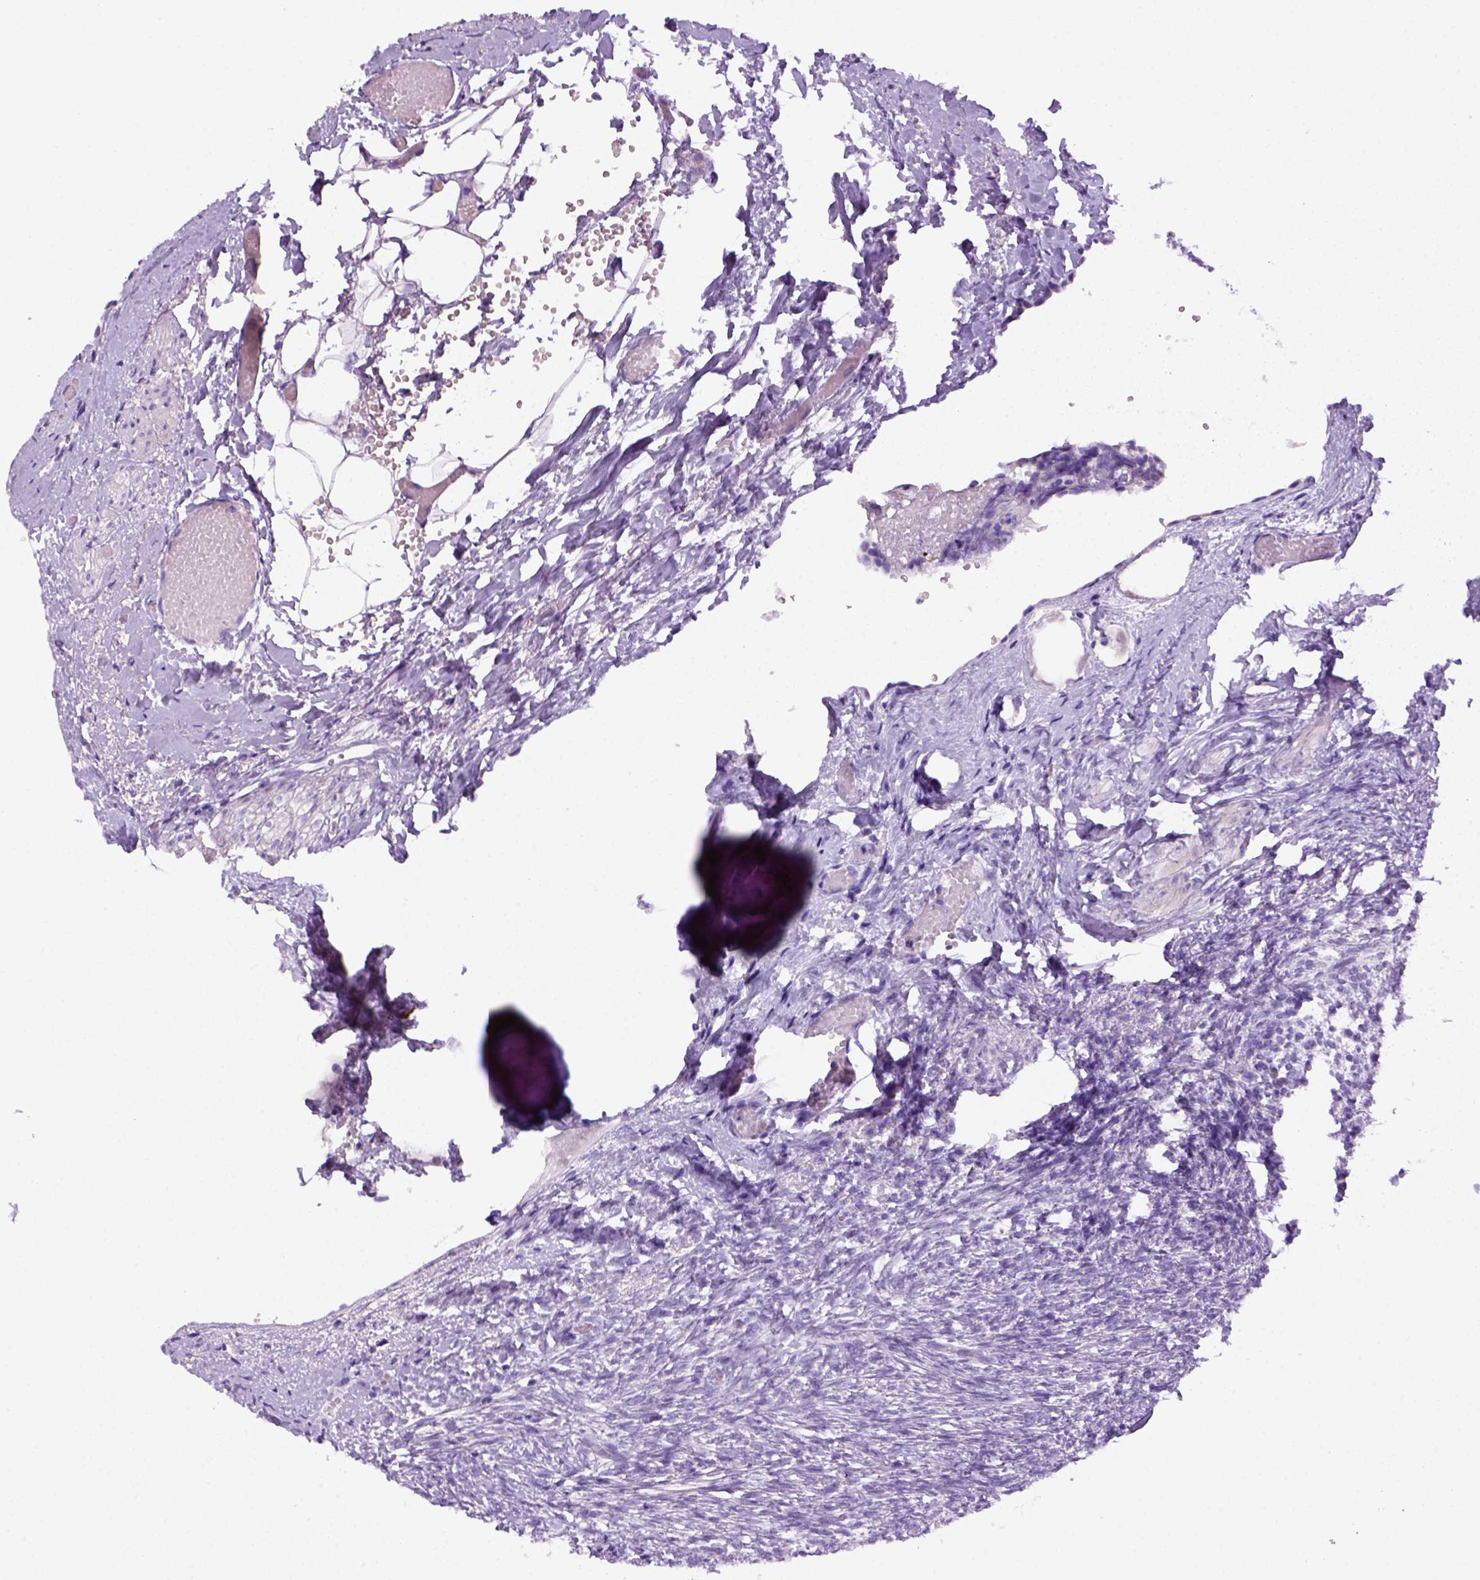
{"staining": {"intensity": "negative", "quantity": "none", "location": "none"}, "tissue": "ovary", "cell_type": "Ovarian stroma cells", "image_type": "normal", "snomed": [{"axis": "morphology", "description": "Normal tissue, NOS"}, {"axis": "topography", "description": "Ovary"}], "caption": "There is no significant positivity in ovarian stroma cells of ovary.", "gene": "DNAH11", "patient": {"sex": "female", "age": 46}}